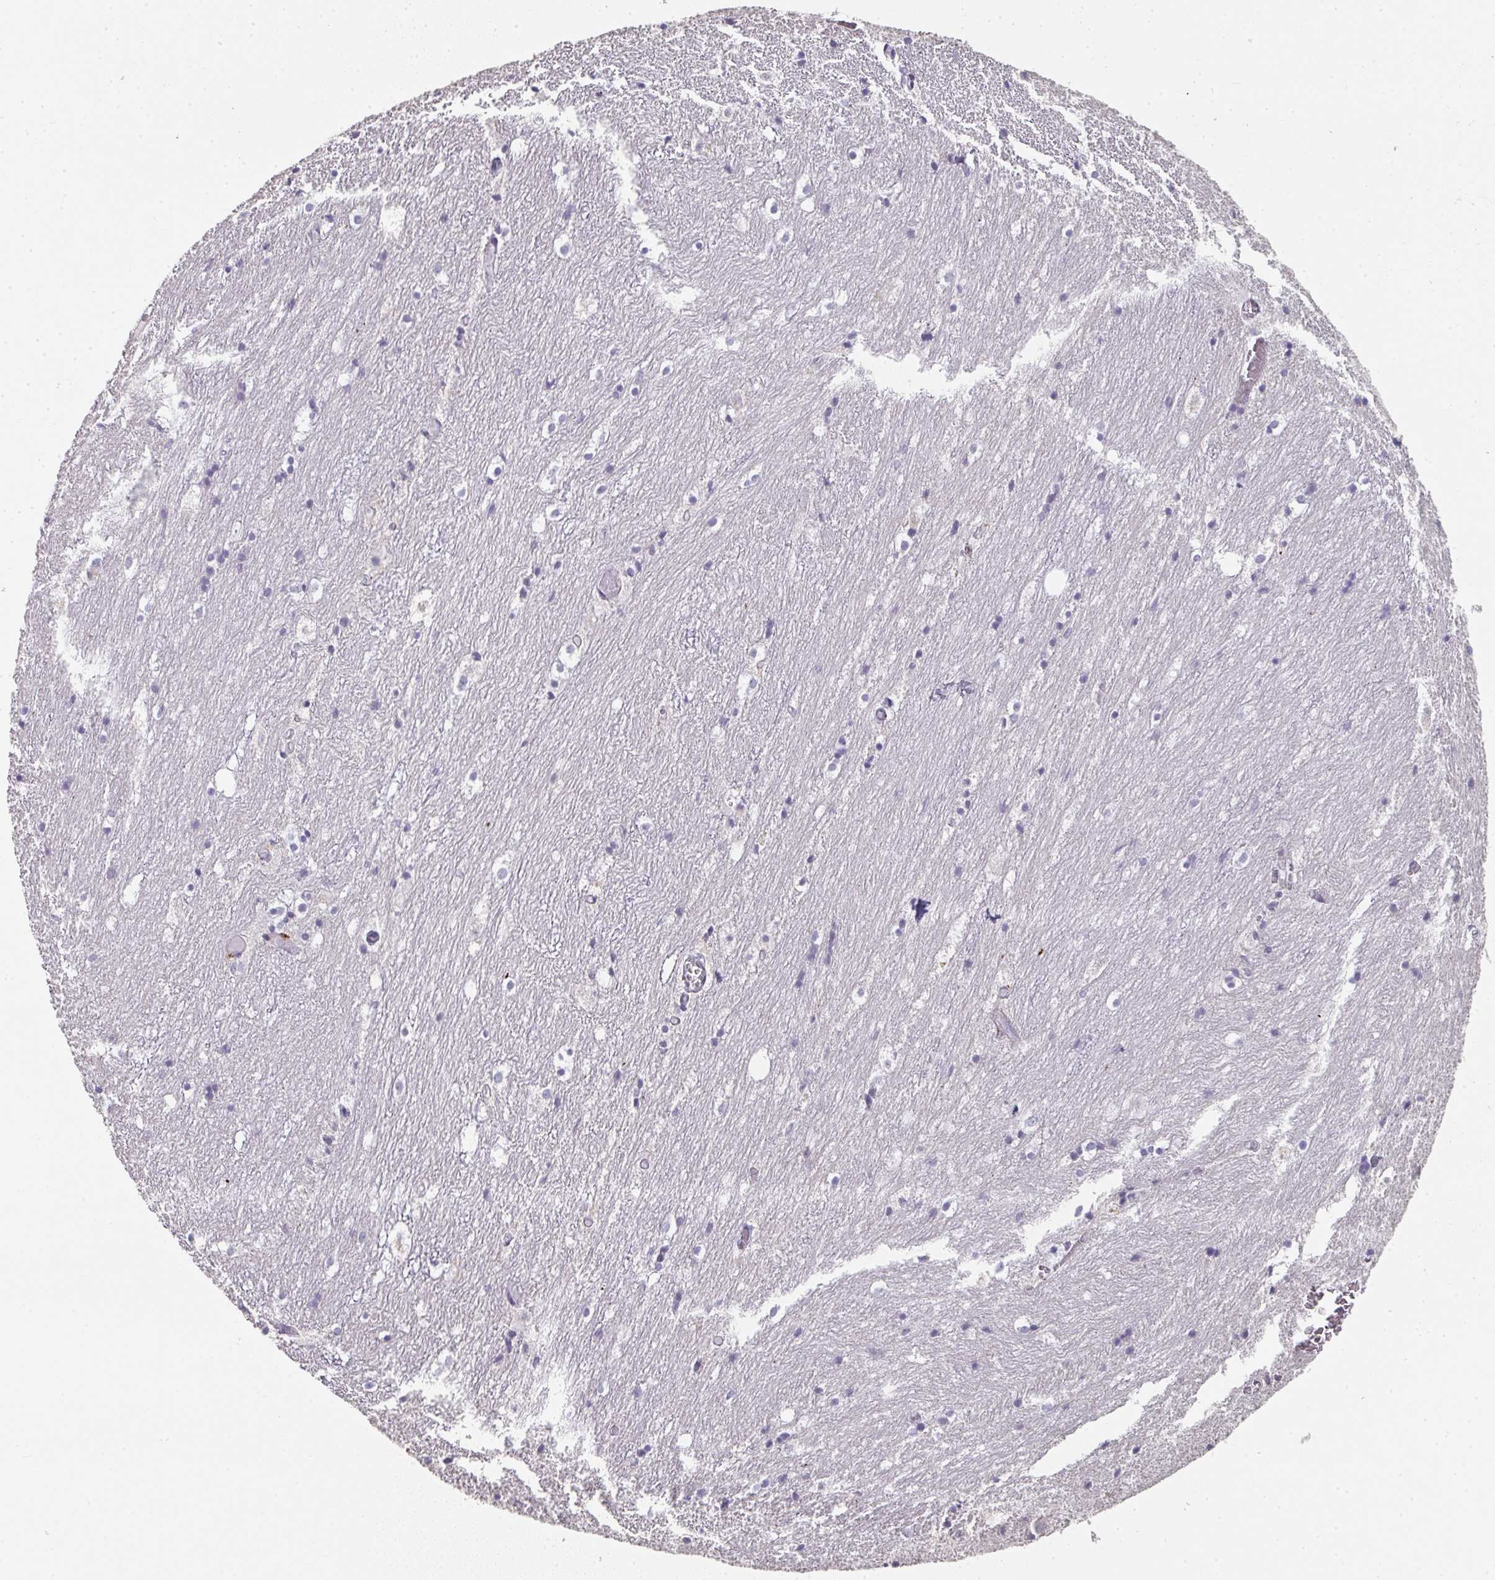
{"staining": {"intensity": "negative", "quantity": "none", "location": "none"}, "tissue": "hippocampus", "cell_type": "Glial cells", "image_type": "normal", "snomed": [{"axis": "morphology", "description": "Normal tissue, NOS"}, {"axis": "topography", "description": "Hippocampus"}], "caption": "Hippocampus stained for a protein using IHC demonstrates no staining glial cells.", "gene": "A1CF", "patient": {"sex": "female", "age": 52}}